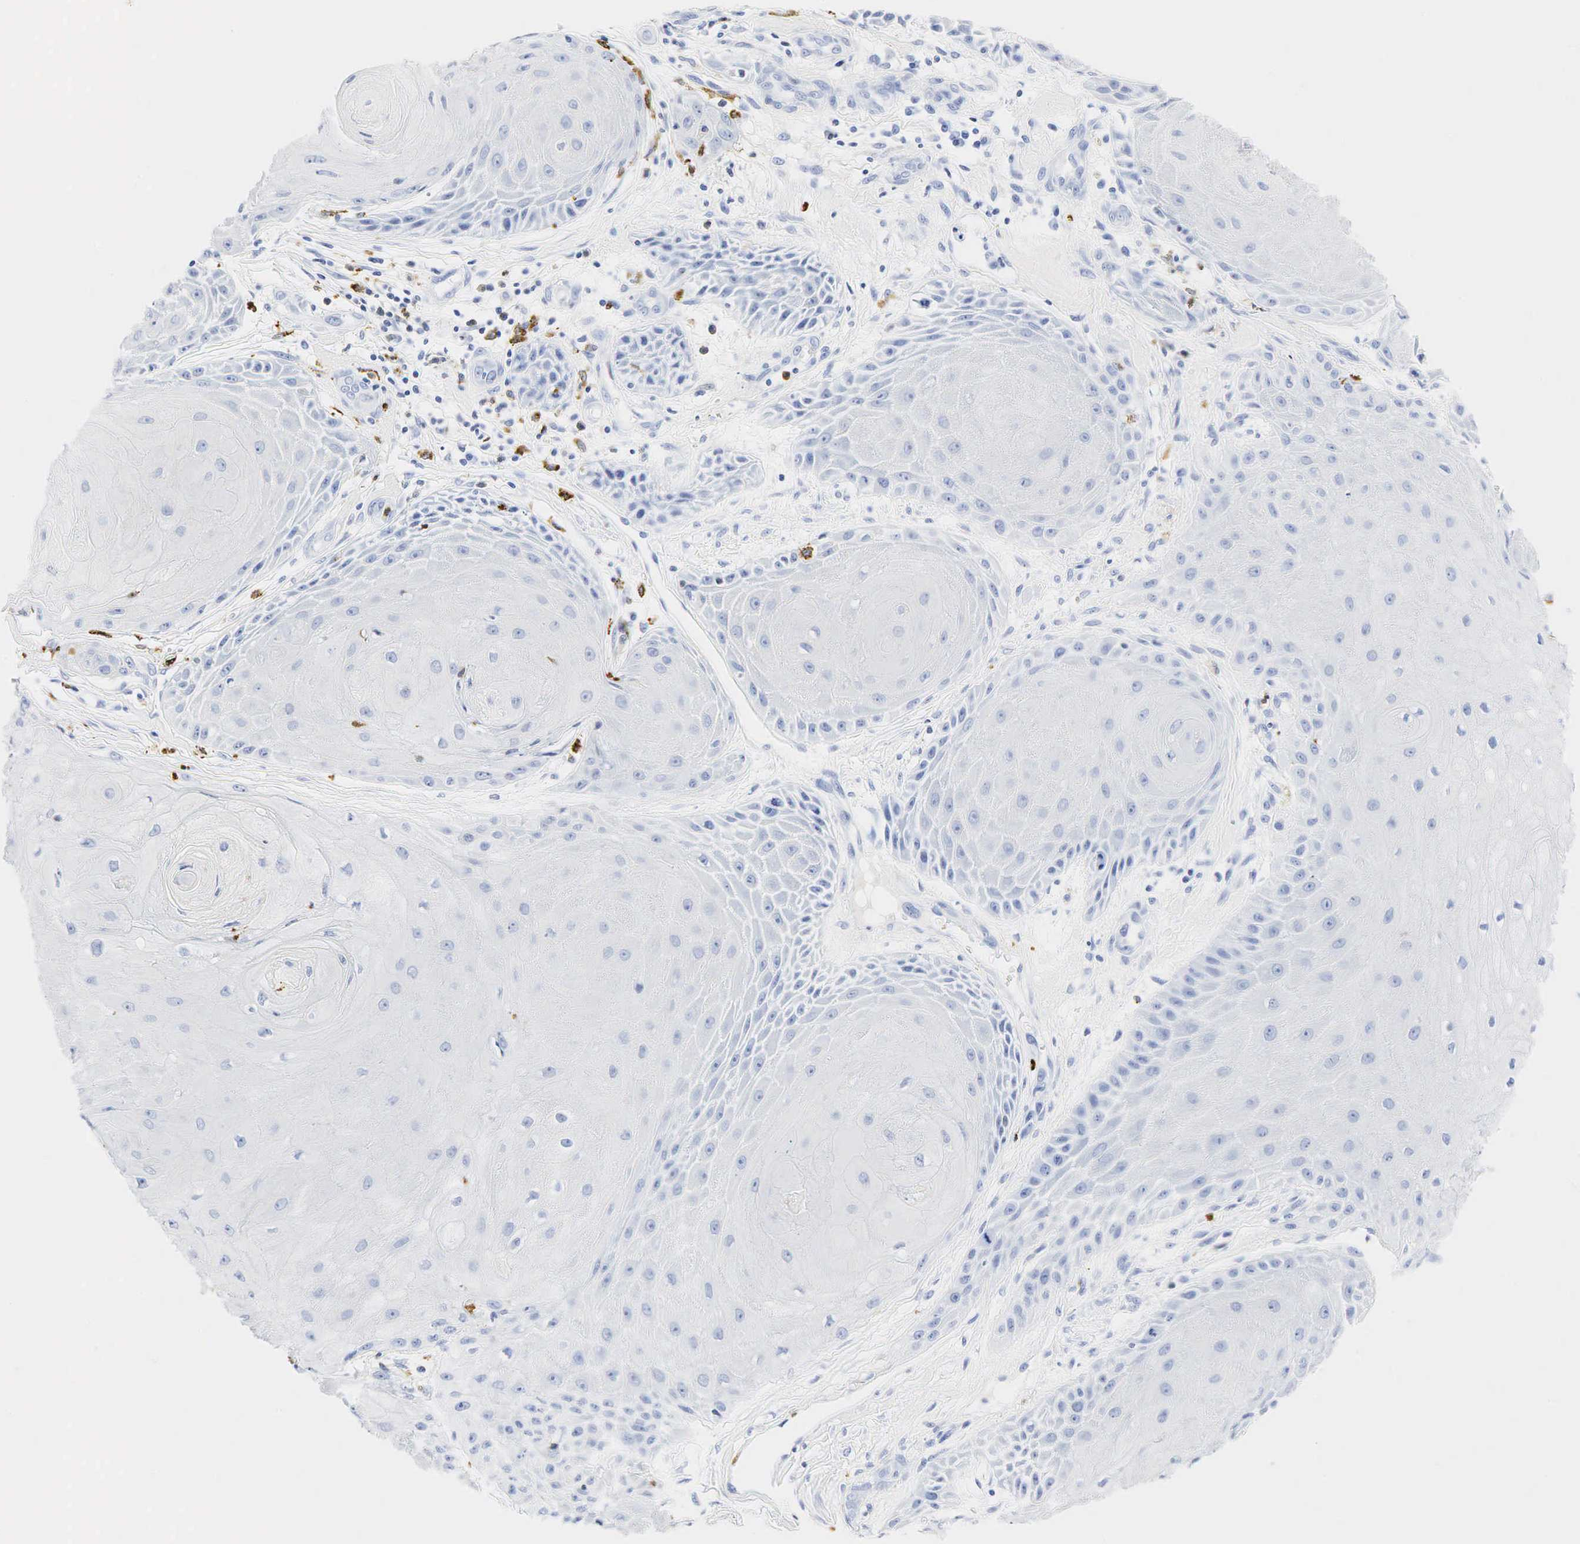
{"staining": {"intensity": "negative", "quantity": "none", "location": "none"}, "tissue": "skin cancer", "cell_type": "Tumor cells", "image_type": "cancer", "snomed": [{"axis": "morphology", "description": "Squamous cell carcinoma, NOS"}, {"axis": "topography", "description": "Skin"}], "caption": "High power microscopy histopathology image of an immunohistochemistry histopathology image of skin cancer (squamous cell carcinoma), revealing no significant positivity in tumor cells.", "gene": "LYZ", "patient": {"sex": "male", "age": 57}}